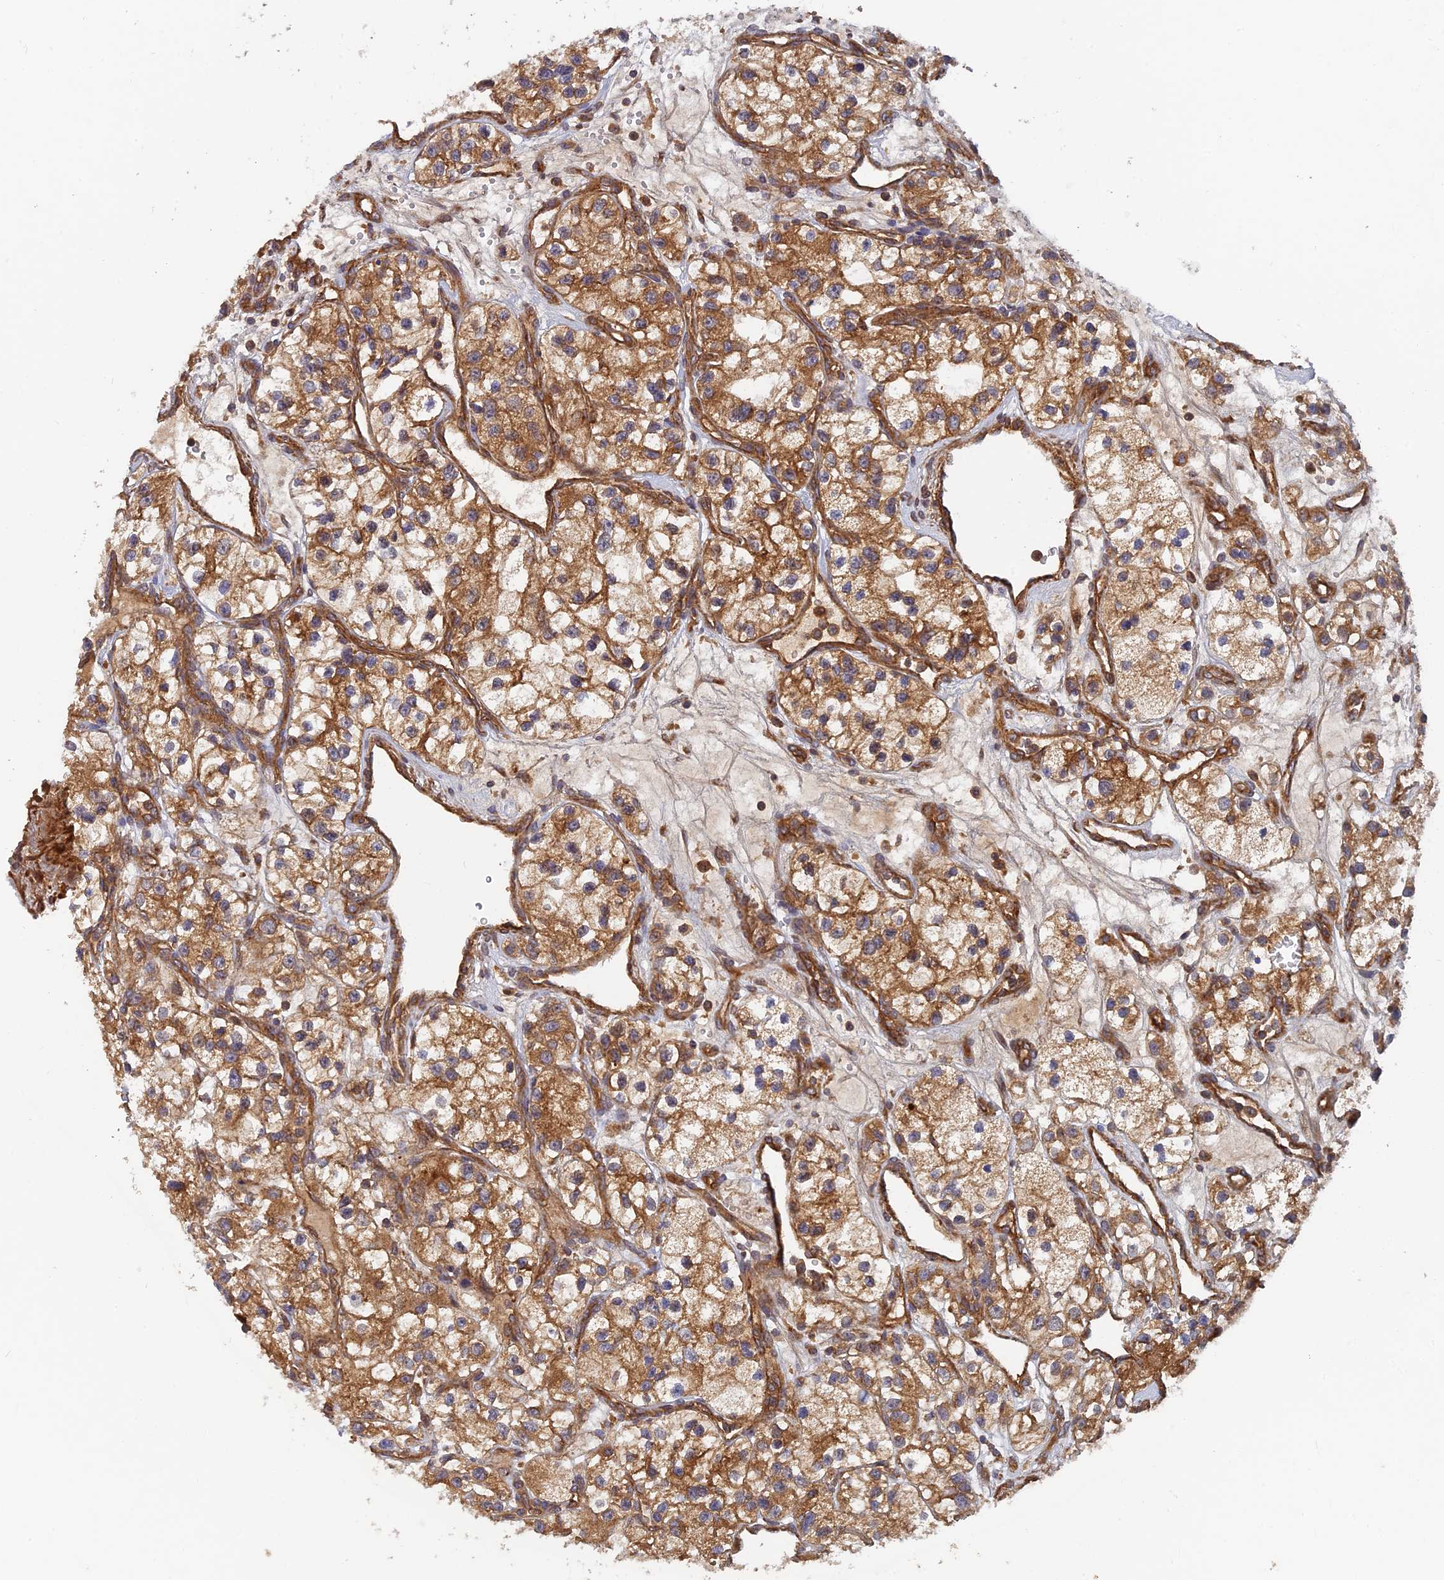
{"staining": {"intensity": "moderate", "quantity": ">75%", "location": "cytoplasmic/membranous"}, "tissue": "renal cancer", "cell_type": "Tumor cells", "image_type": "cancer", "snomed": [{"axis": "morphology", "description": "Adenocarcinoma, NOS"}, {"axis": "topography", "description": "Kidney"}], "caption": "Brown immunohistochemical staining in human renal cancer shows moderate cytoplasmic/membranous expression in approximately >75% of tumor cells. (IHC, brightfield microscopy, high magnification).", "gene": "RELCH", "patient": {"sex": "female", "age": 57}}